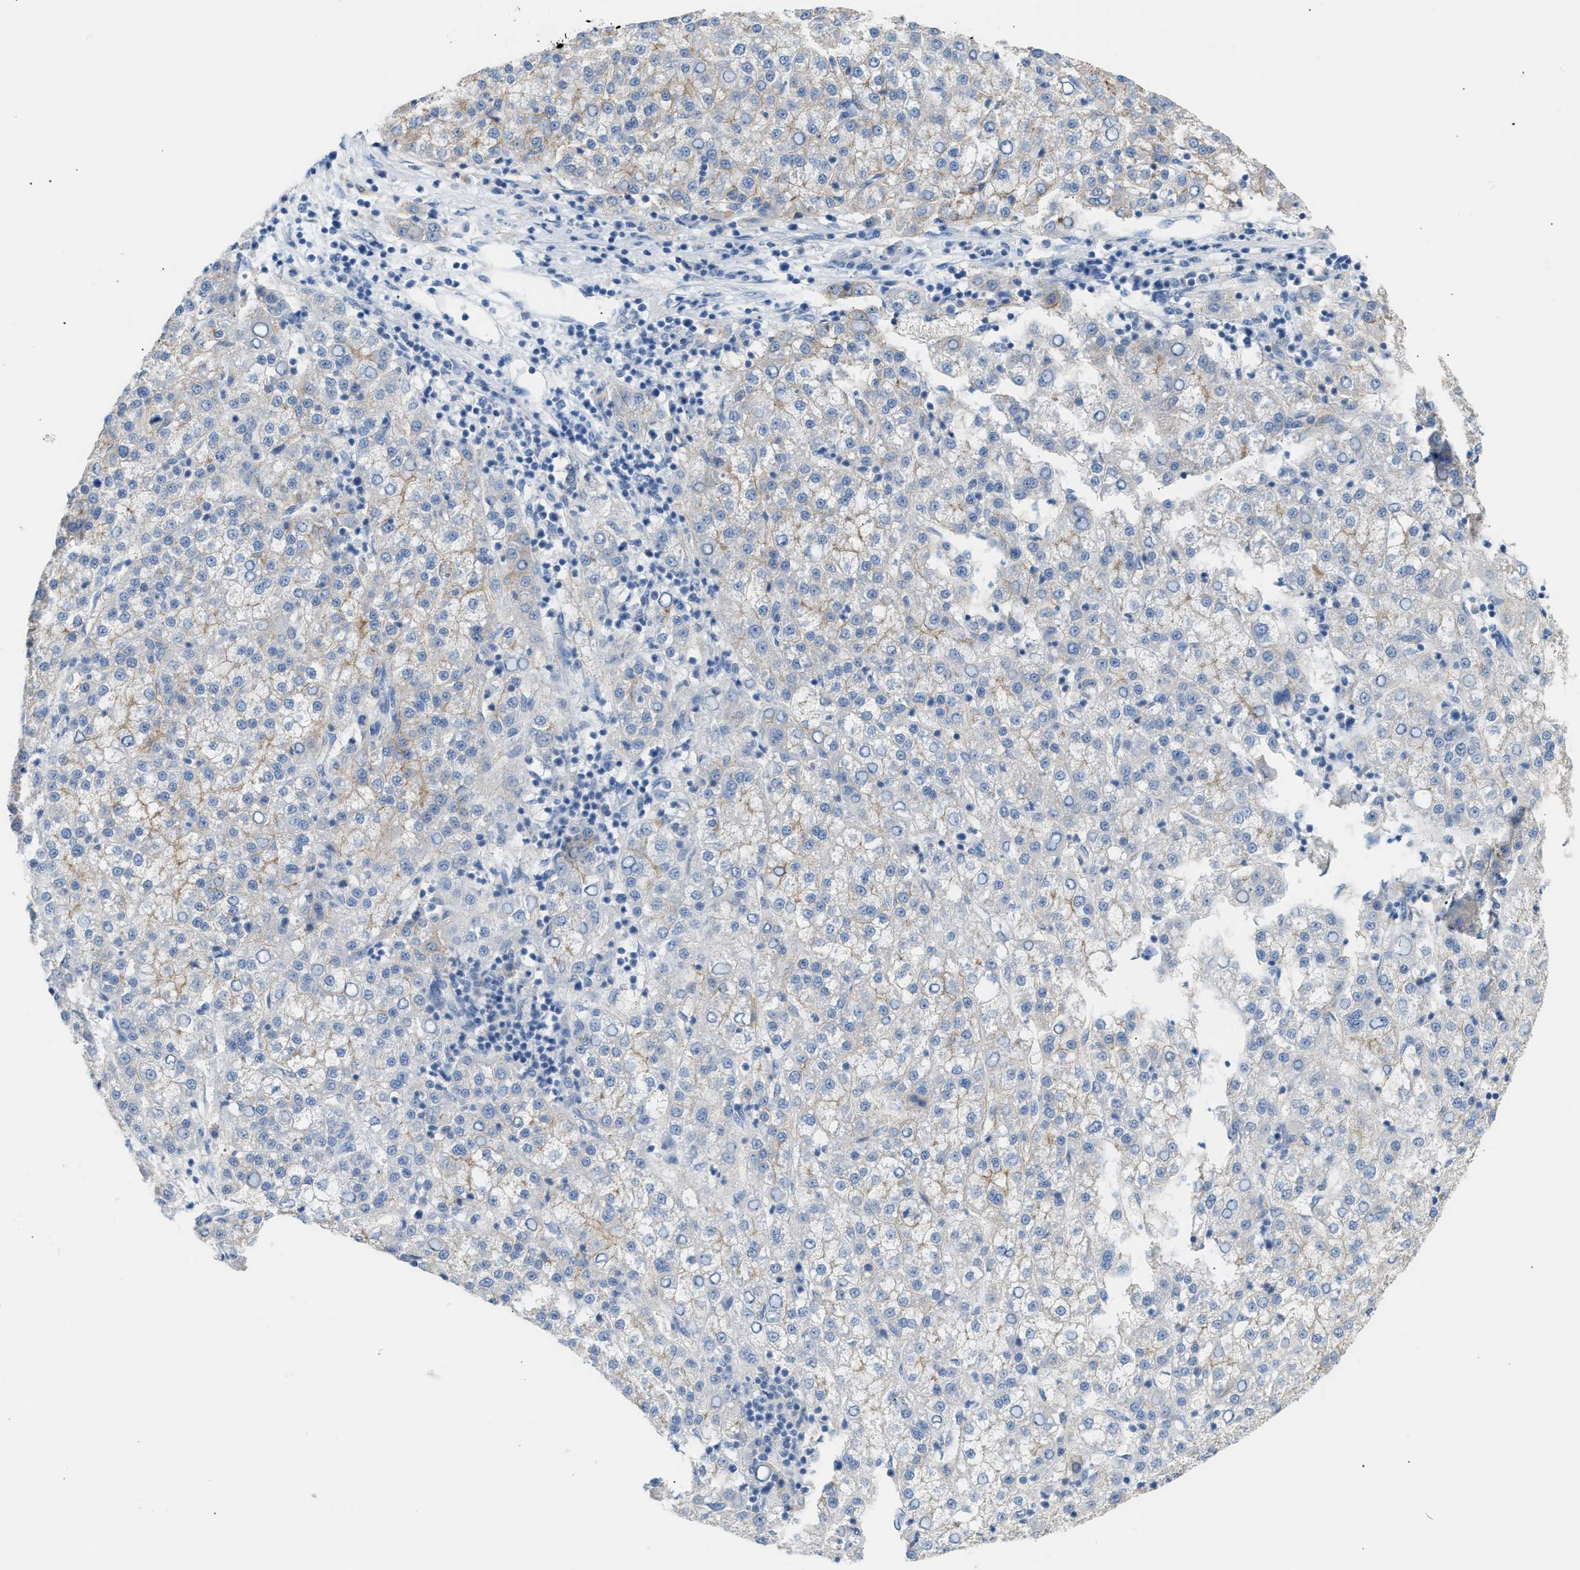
{"staining": {"intensity": "weak", "quantity": "25%-75%", "location": "cytoplasmic/membranous"}, "tissue": "liver cancer", "cell_type": "Tumor cells", "image_type": "cancer", "snomed": [{"axis": "morphology", "description": "Carcinoma, Hepatocellular, NOS"}, {"axis": "topography", "description": "Liver"}], "caption": "An image showing weak cytoplasmic/membranous staining in approximately 25%-75% of tumor cells in liver cancer, as visualized by brown immunohistochemical staining.", "gene": "ERBB2", "patient": {"sex": "female", "age": 58}}